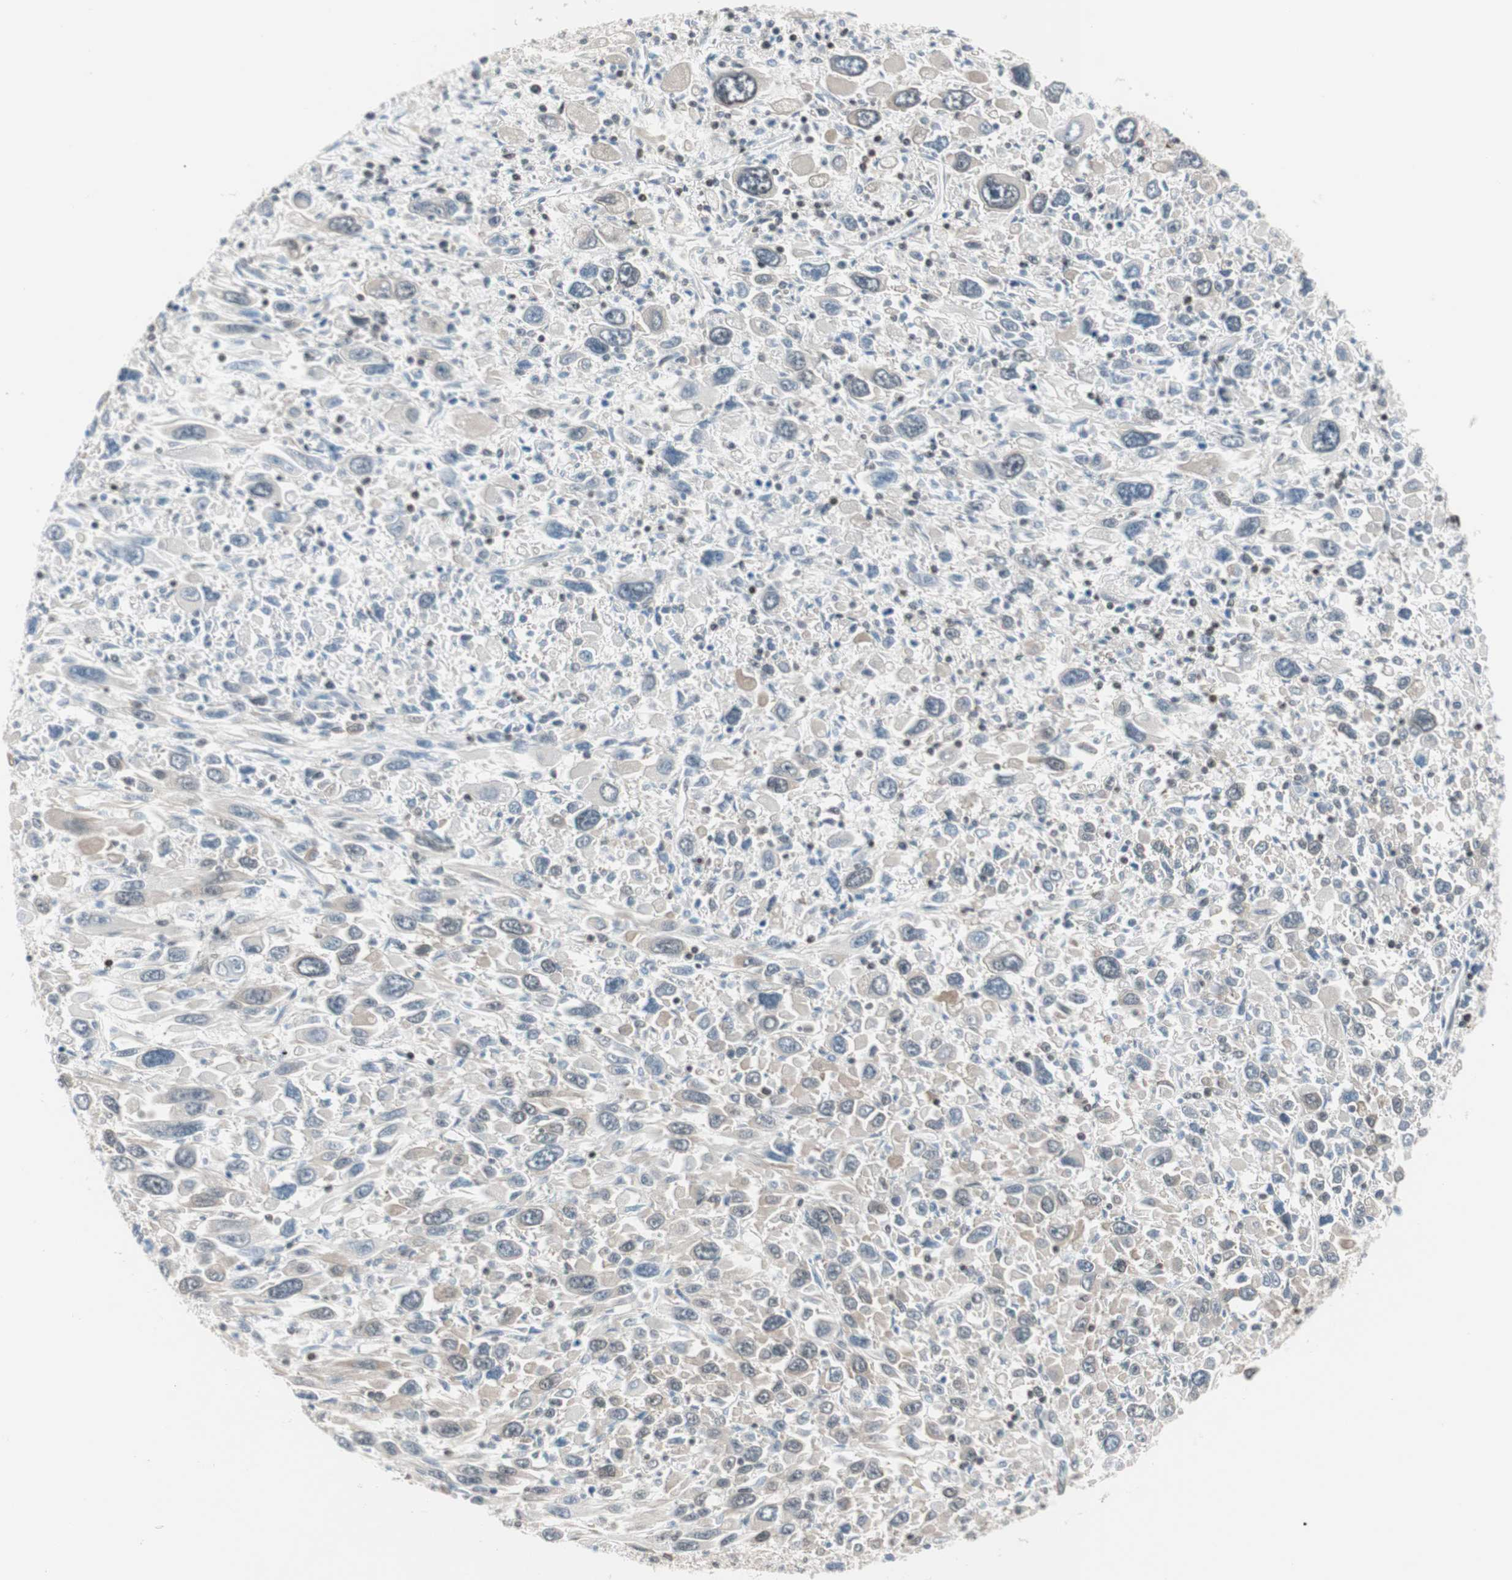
{"staining": {"intensity": "weak", "quantity": "25%-75%", "location": "cytoplasmic/membranous"}, "tissue": "melanoma", "cell_type": "Tumor cells", "image_type": "cancer", "snomed": [{"axis": "morphology", "description": "Malignant melanoma, Metastatic site"}, {"axis": "topography", "description": "Skin"}], "caption": "This is a photomicrograph of immunohistochemistry (IHC) staining of malignant melanoma (metastatic site), which shows weak staining in the cytoplasmic/membranous of tumor cells.", "gene": "ZNF512B", "patient": {"sex": "female", "age": 56}}